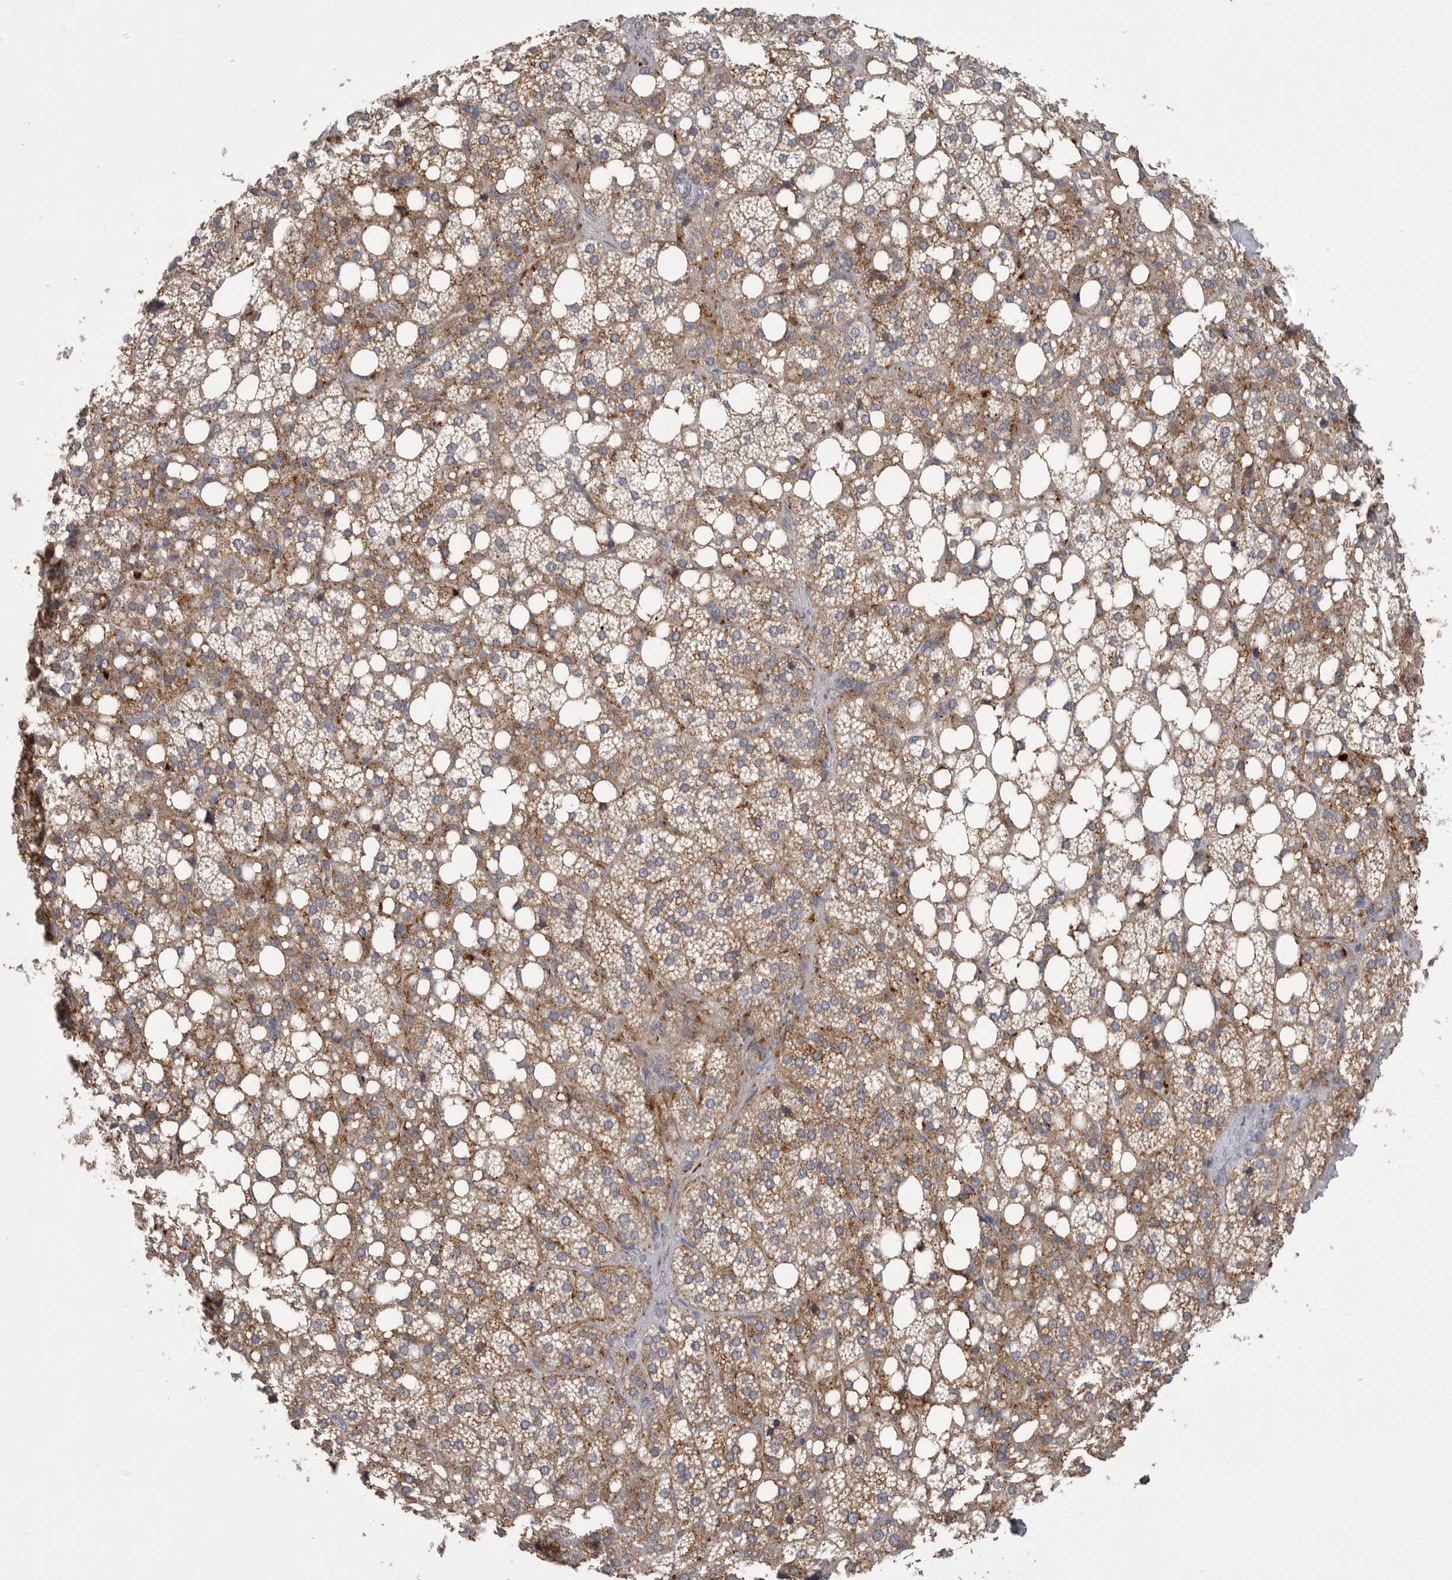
{"staining": {"intensity": "strong", "quantity": ">75%", "location": "cytoplasmic/membranous"}, "tissue": "adrenal gland", "cell_type": "Glandular cells", "image_type": "normal", "snomed": [{"axis": "morphology", "description": "Normal tissue, NOS"}, {"axis": "topography", "description": "Adrenal gland"}], "caption": "Immunohistochemistry (DAB) staining of normal human adrenal gland displays strong cytoplasmic/membranous protein positivity in about >75% of glandular cells.", "gene": "LAMTOR3", "patient": {"sex": "female", "age": 59}}